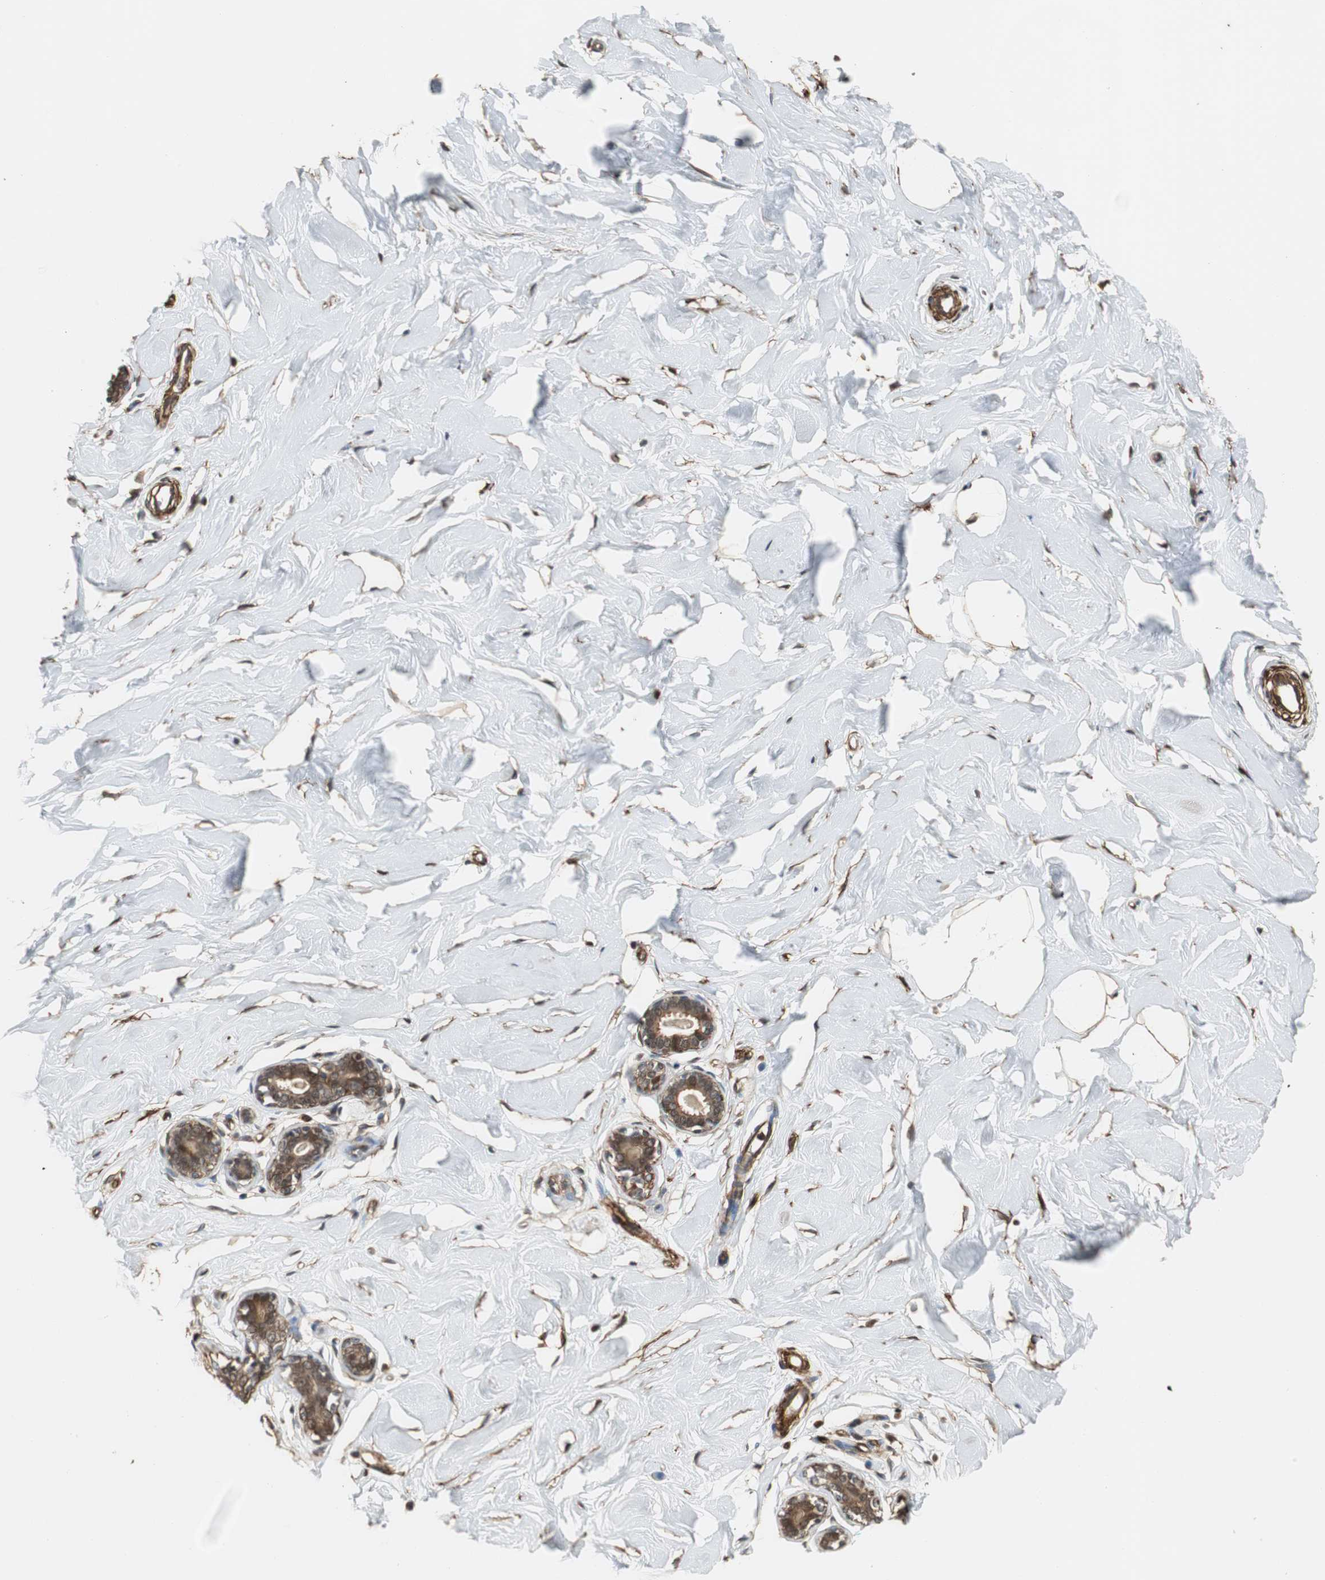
{"staining": {"intensity": "moderate", "quantity": ">75%", "location": "cytoplasmic/membranous,nuclear"}, "tissue": "breast", "cell_type": "Adipocytes", "image_type": "normal", "snomed": [{"axis": "morphology", "description": "Normal tissue, NOS"}, {"axis": "topography", "description": "Breast"}], "caption": "IHC histopathology image of benign breast: human breast stained using IHC exhibits medium levels of moderate protein expression localized specifically in the cytoplasmic/membranous,nuclear of adipocytes, appearing as a cytoplasmic/membranous,nuclear brown color.", "gene": "PTPN11", "patient": {"sex": "female", "age": 23}}